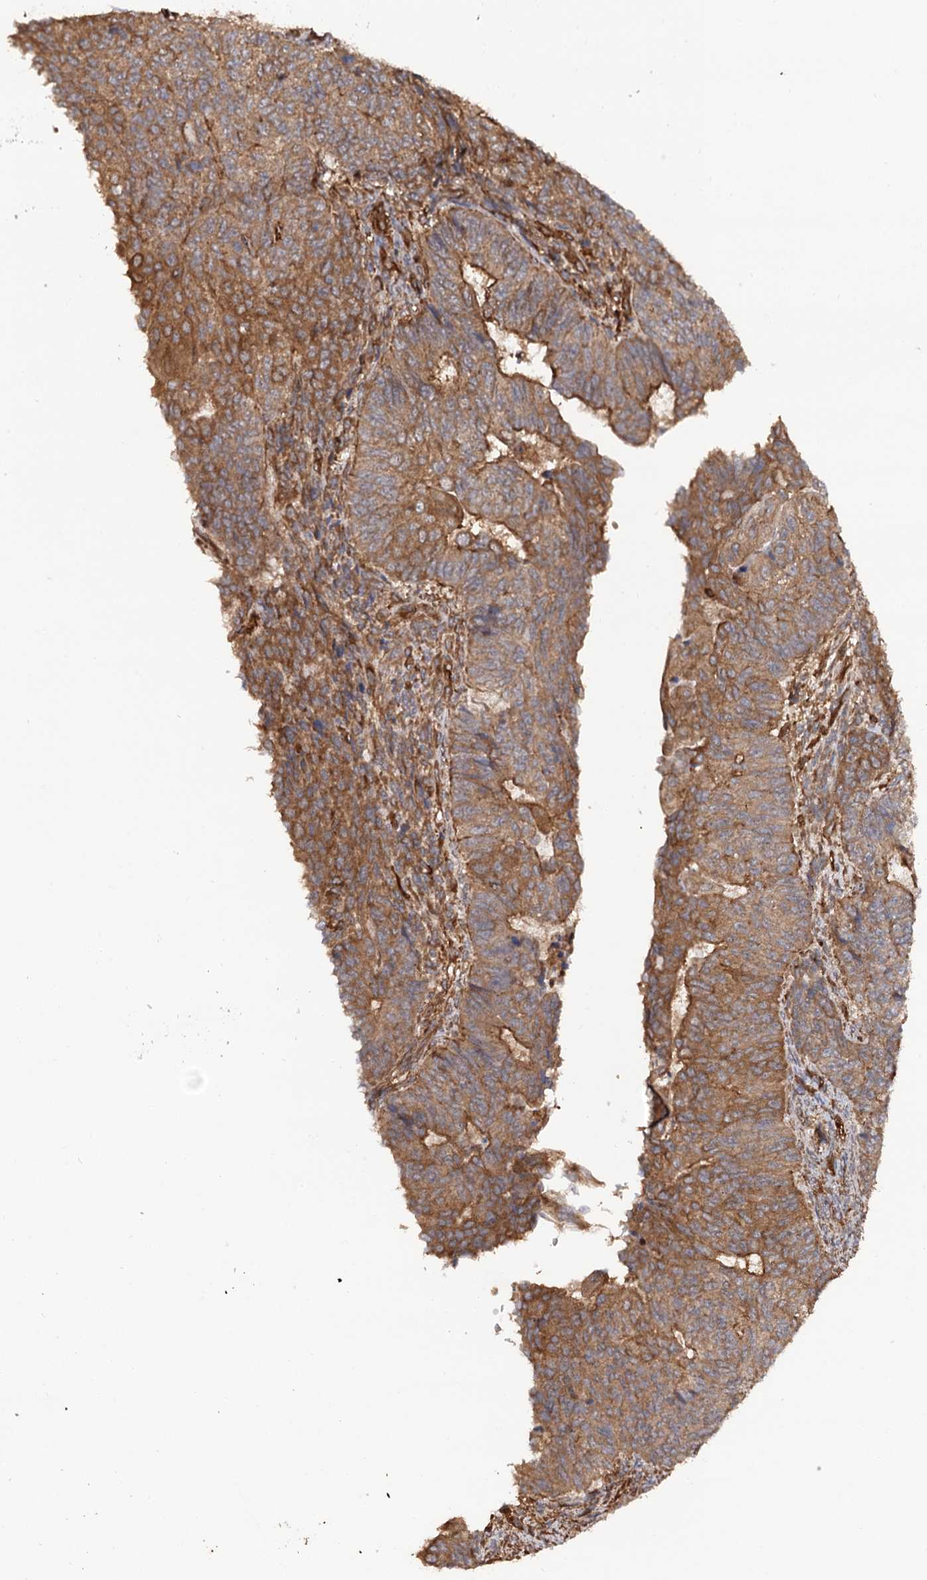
{"staining": {"intensity": "moderate", "quantity": ">75%", "location": "cytoplasmic/membranous"}, "tissue": "endometrial cancer", "cell_type": "Tumor cells", "image_type": "cancer", "snomed": [{"axis": "morphology", "description": "Adenocarcinoma, NOS"}, {"axis": "topography", "description": "Endometrium"}], "caption": "Immunohistochemical staining of endometrial cancer (adenocarcinoma) displays moderate cytoplasmic/membranous protein positivity in approximately >75% of tumor cells.", "gene": "ATP8B4", "patient": {"sex": "female", "age": 32}}